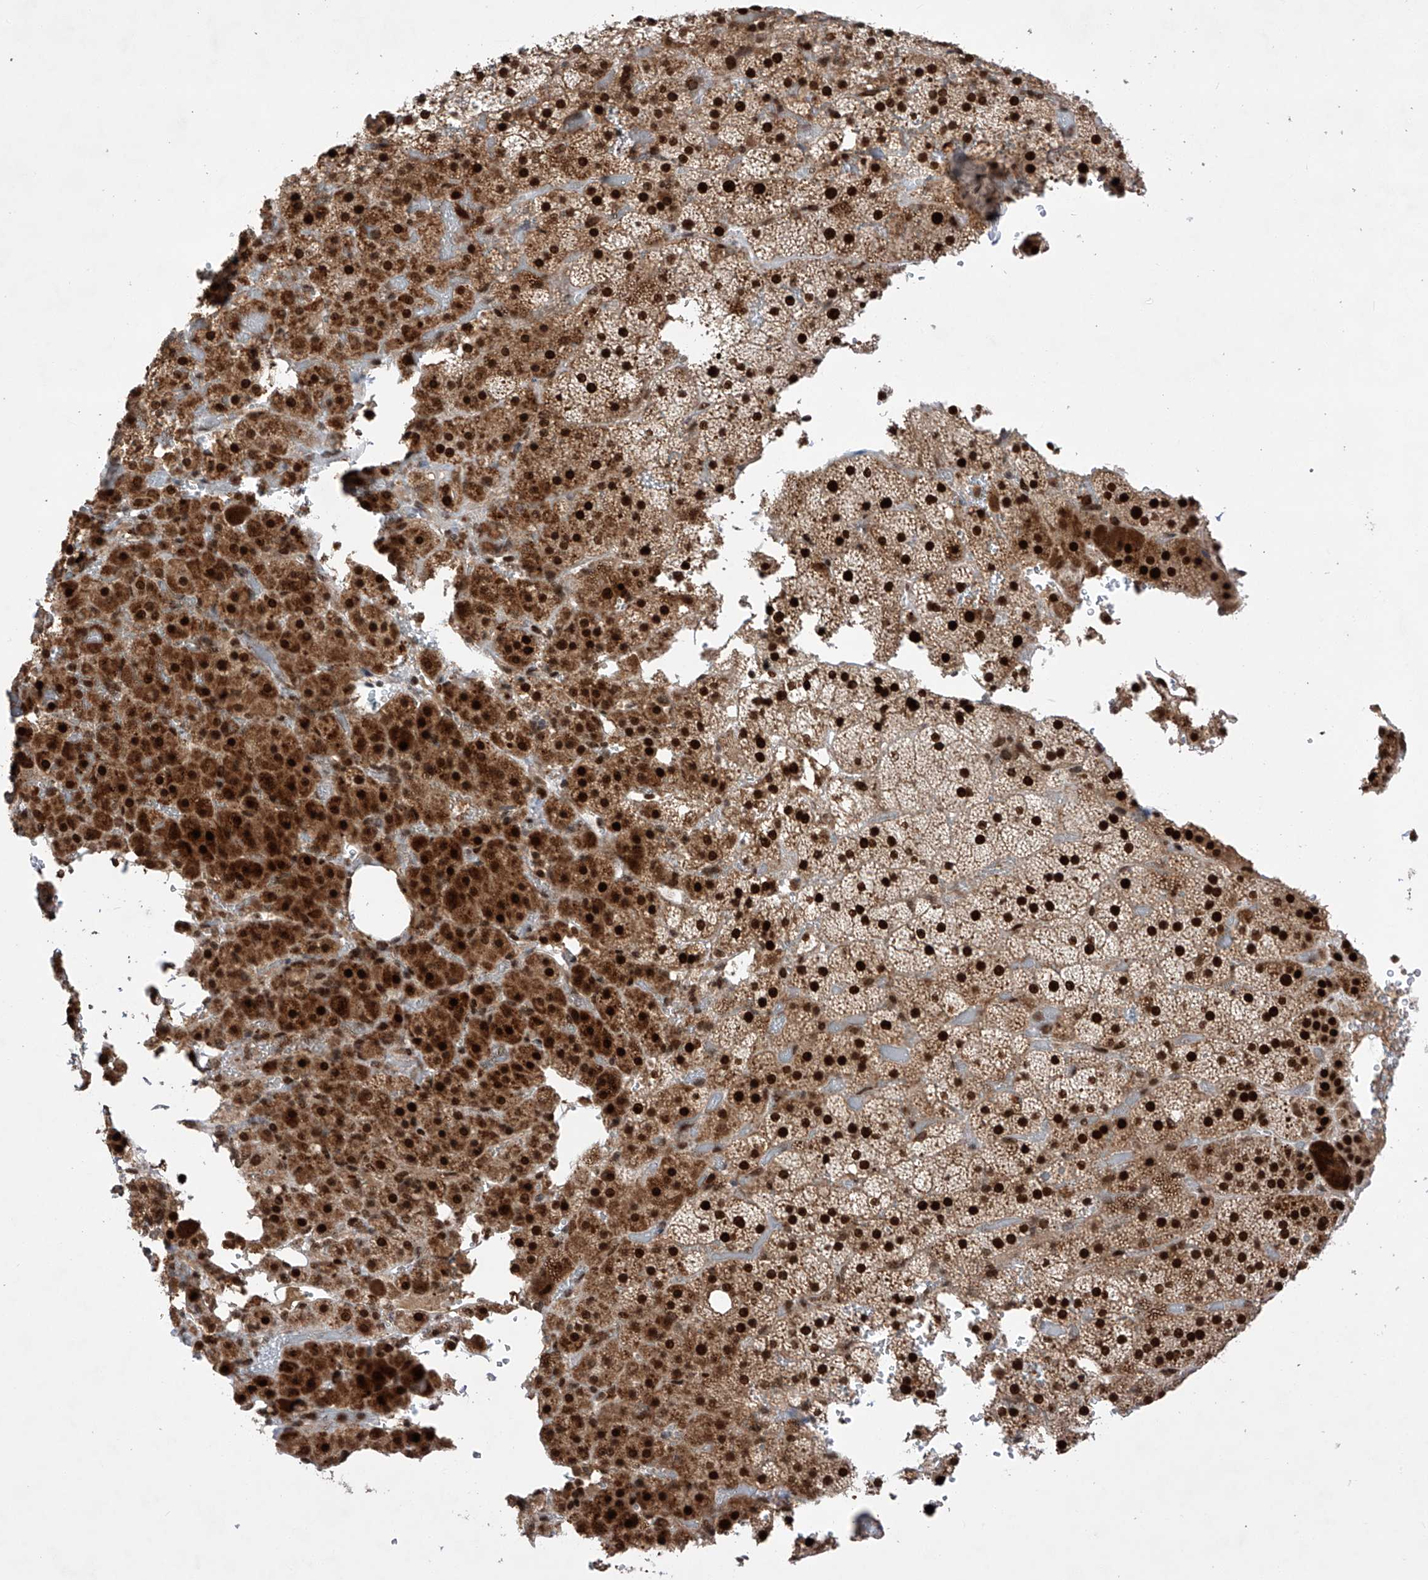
{"staining": {"intensity": "strong", "quantity": ">75%", "location": "cytoplasmic/membranous,nuclear"}, "tissue": "adrenal gland", "cell_type": "Glandular cells", "image_type": "normal", "snomed": [{"axis": "morphology", "description": "Normal tissue, NOS"}, {"axis": "topography", "description": "Adrenal gland"}], "caption": "Immunohistochemical staining of normal human adrenal gland reveals high levels of strong cytoplasmic/membranous,nuclear staining in about >75% of glandular cells.", "gene": "ZNF280D", "patient": {"sex": "female", "age": 59}}